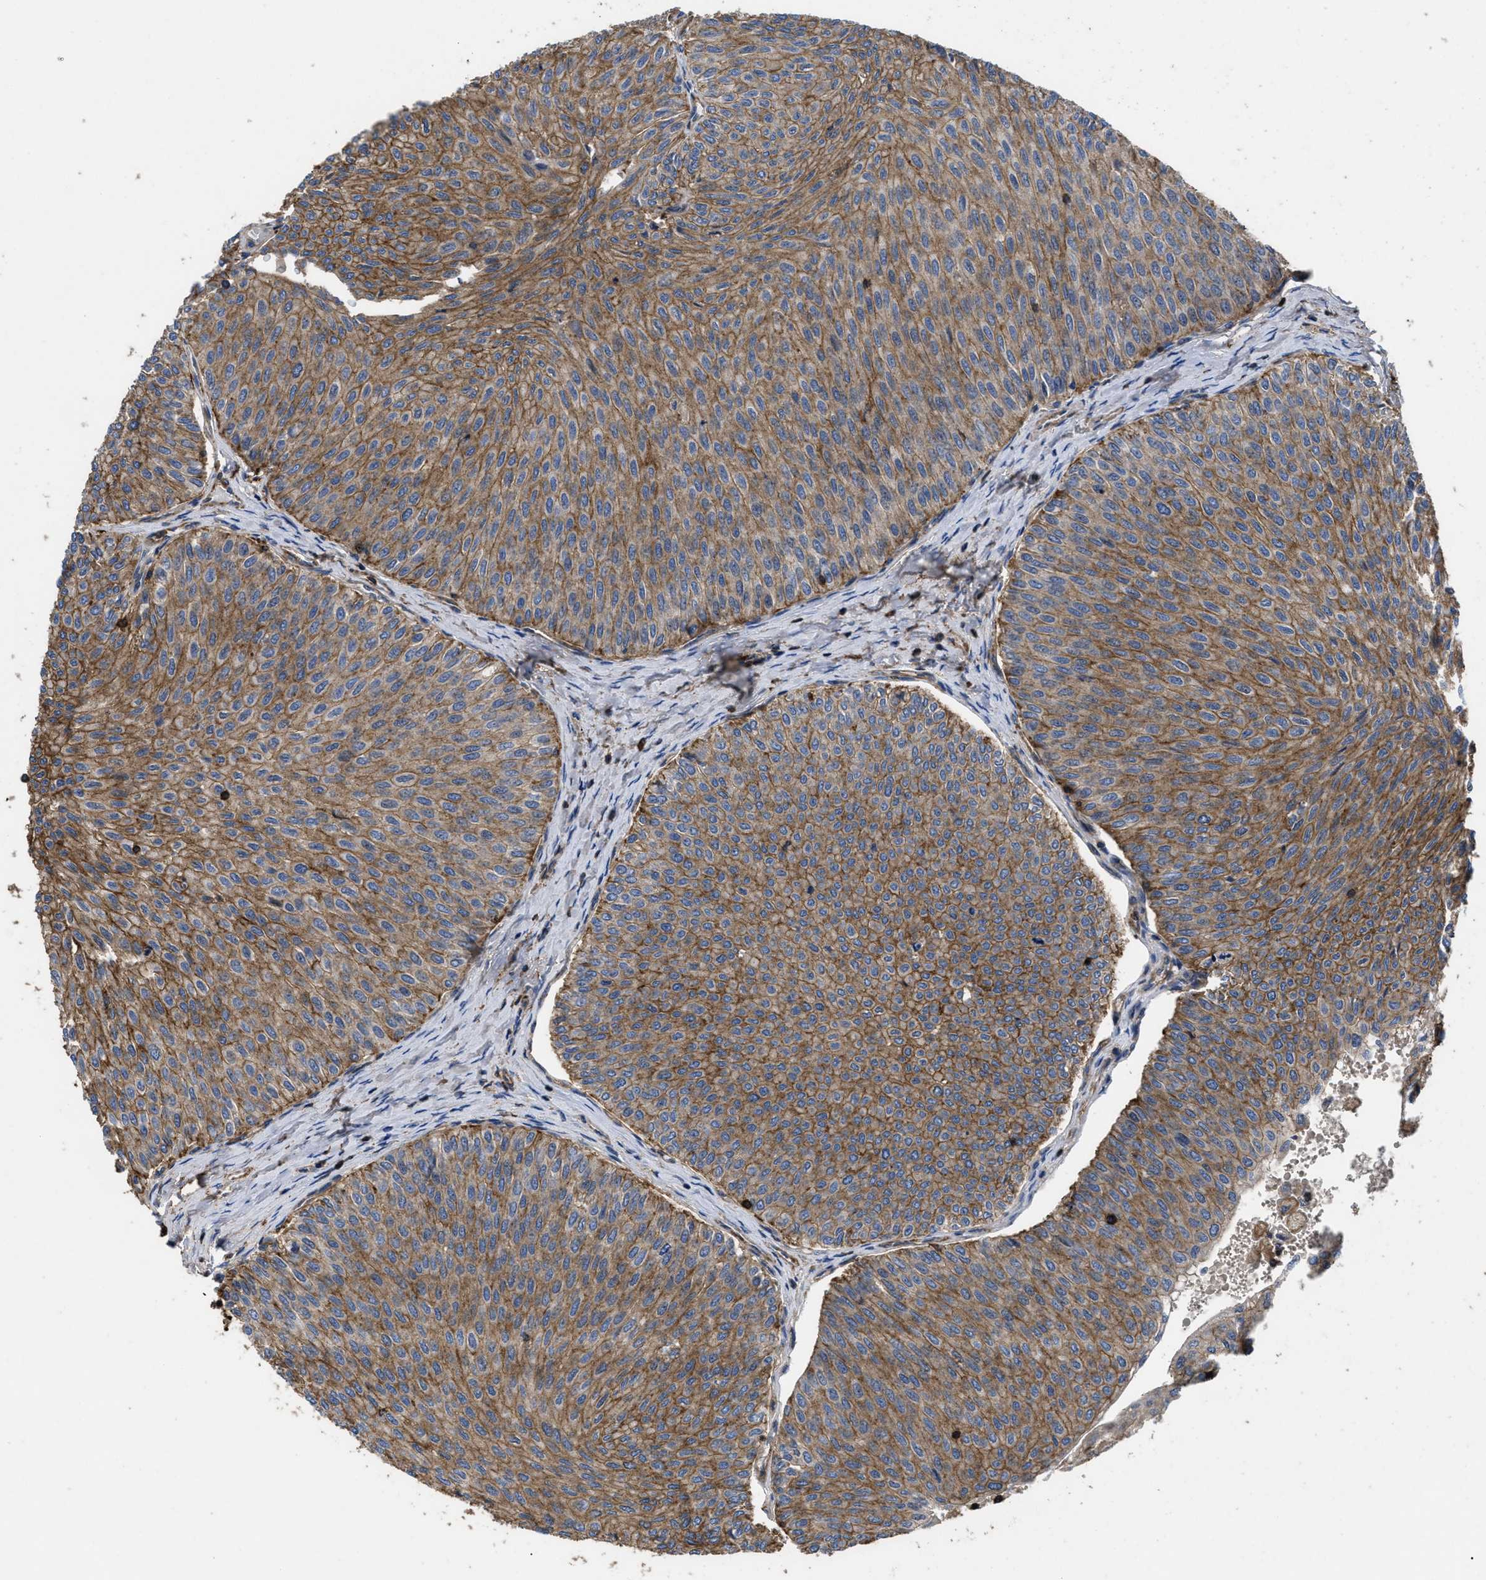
{"staining": {"intensity": "moderate", "quantity": ">75%", "location": "cytoplasmic/membranous"}, "tissue": "urothelial cancer", "cell_type": "Tumor cells", "image_type": "cancer", "snomed": [{"axis": "morphology", "description": "Urothelial carcinoma, Low grade"}, {"axis": "topography", "description": "Urinary bladder"}], "caption": "There is medium levels of moderate cytoplasmic/membranous positivity in tumor cells of urothelial cancer, as demonstrated by immunohistochemical staining (brown color).", "gene": "SCUBE2", "patient": {"sex": "male", "age": 78}}